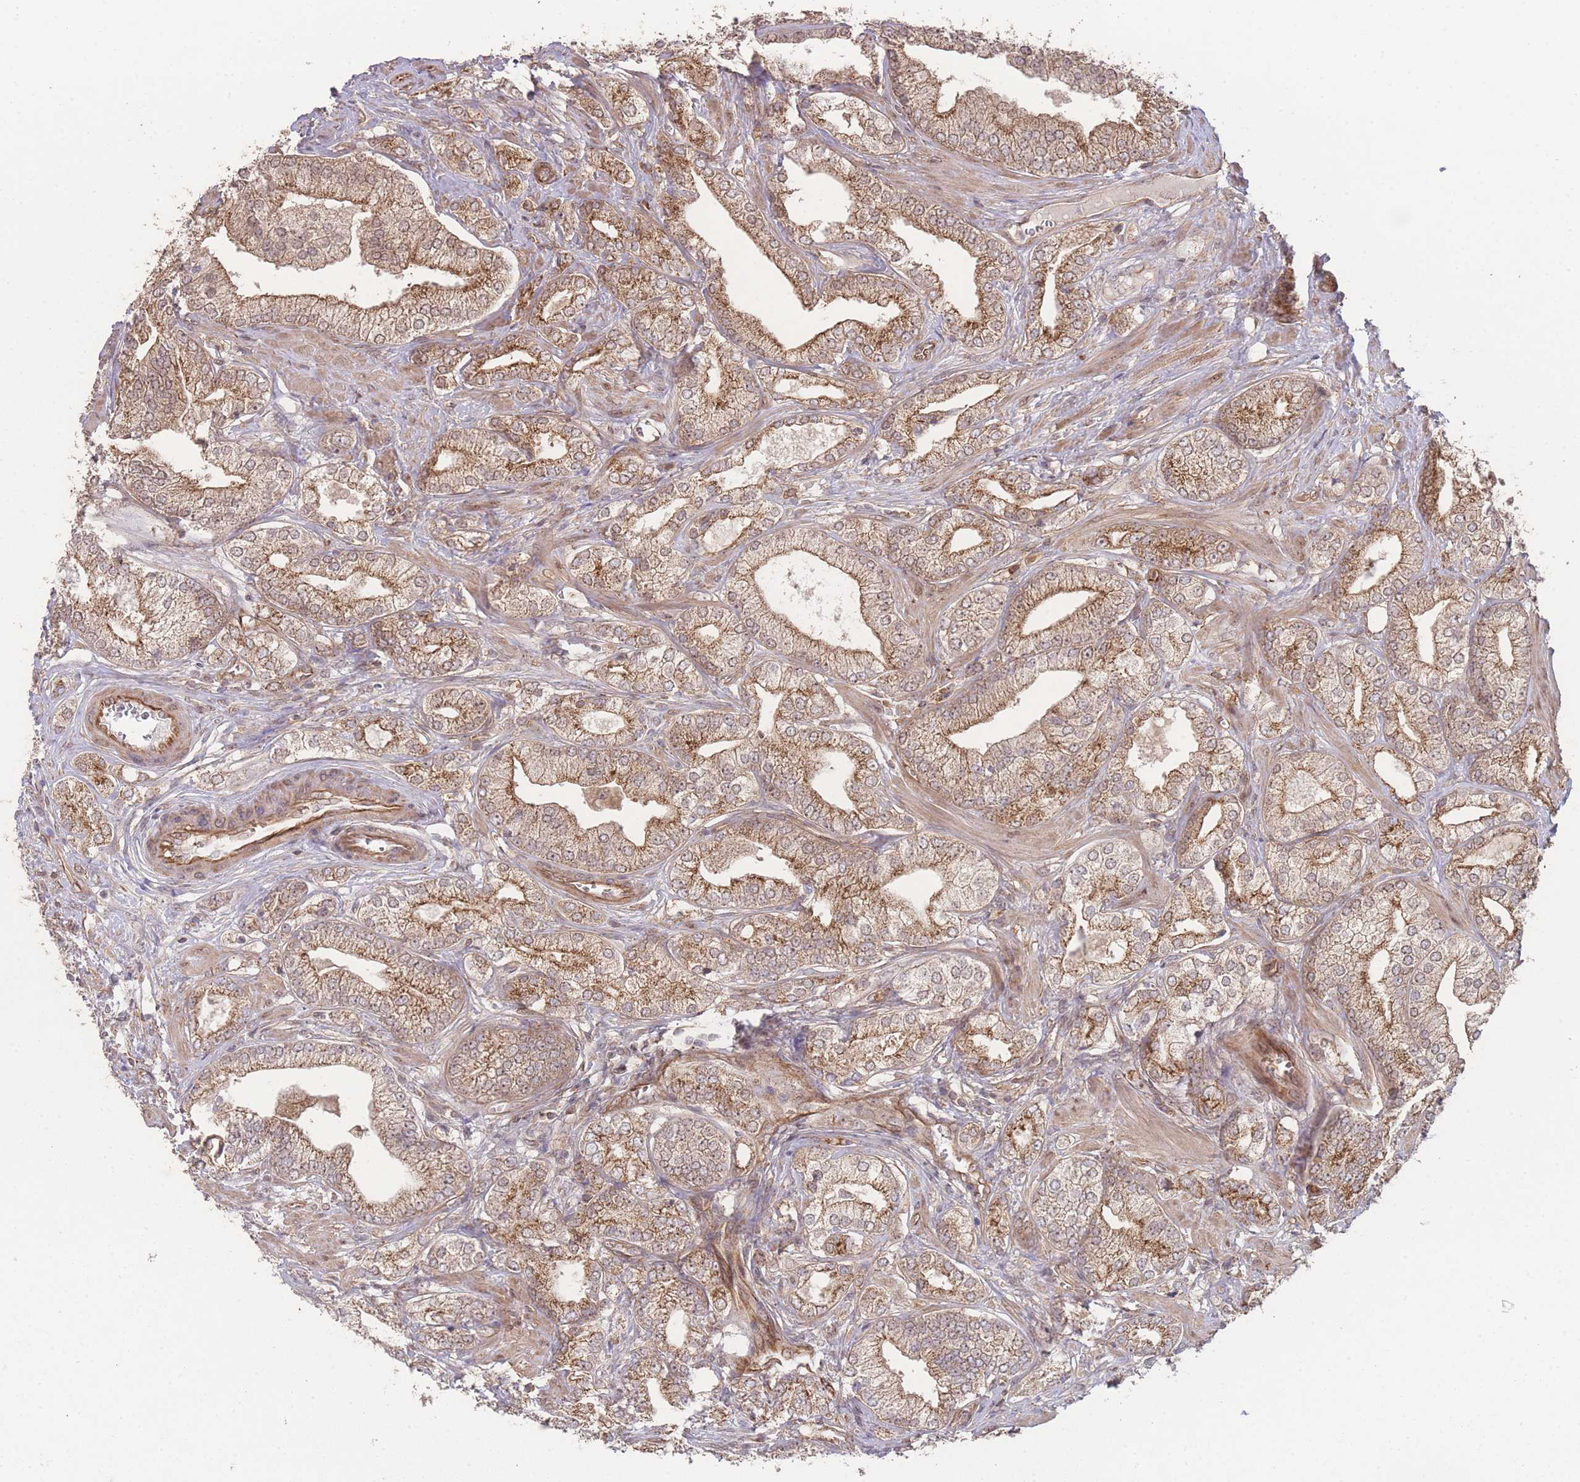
{"staining": {"intensity": "moderate", "quantity": ">75%", "location": "cytoplasmic/membranous"}, "tissue": "prostate cancer", "cell_type": "Tumor cells", "image_type": "cancer", "snomed": [{"axis": "morphology", "description": "Adenocarcinoma, High grade"}, {"axis": "topography", "description": "Prostate"}], "caption": "The immunohistochemical stain labels moderate cytoplasmic/membranous positivity in tumor cells of high-grade adenocarcinoma (prostate) tissue. The protein is shown in brown color, while the nuclei are stained blue.", "gene": "PXMP4", "patient": {"sex": "male", "age": 50}}